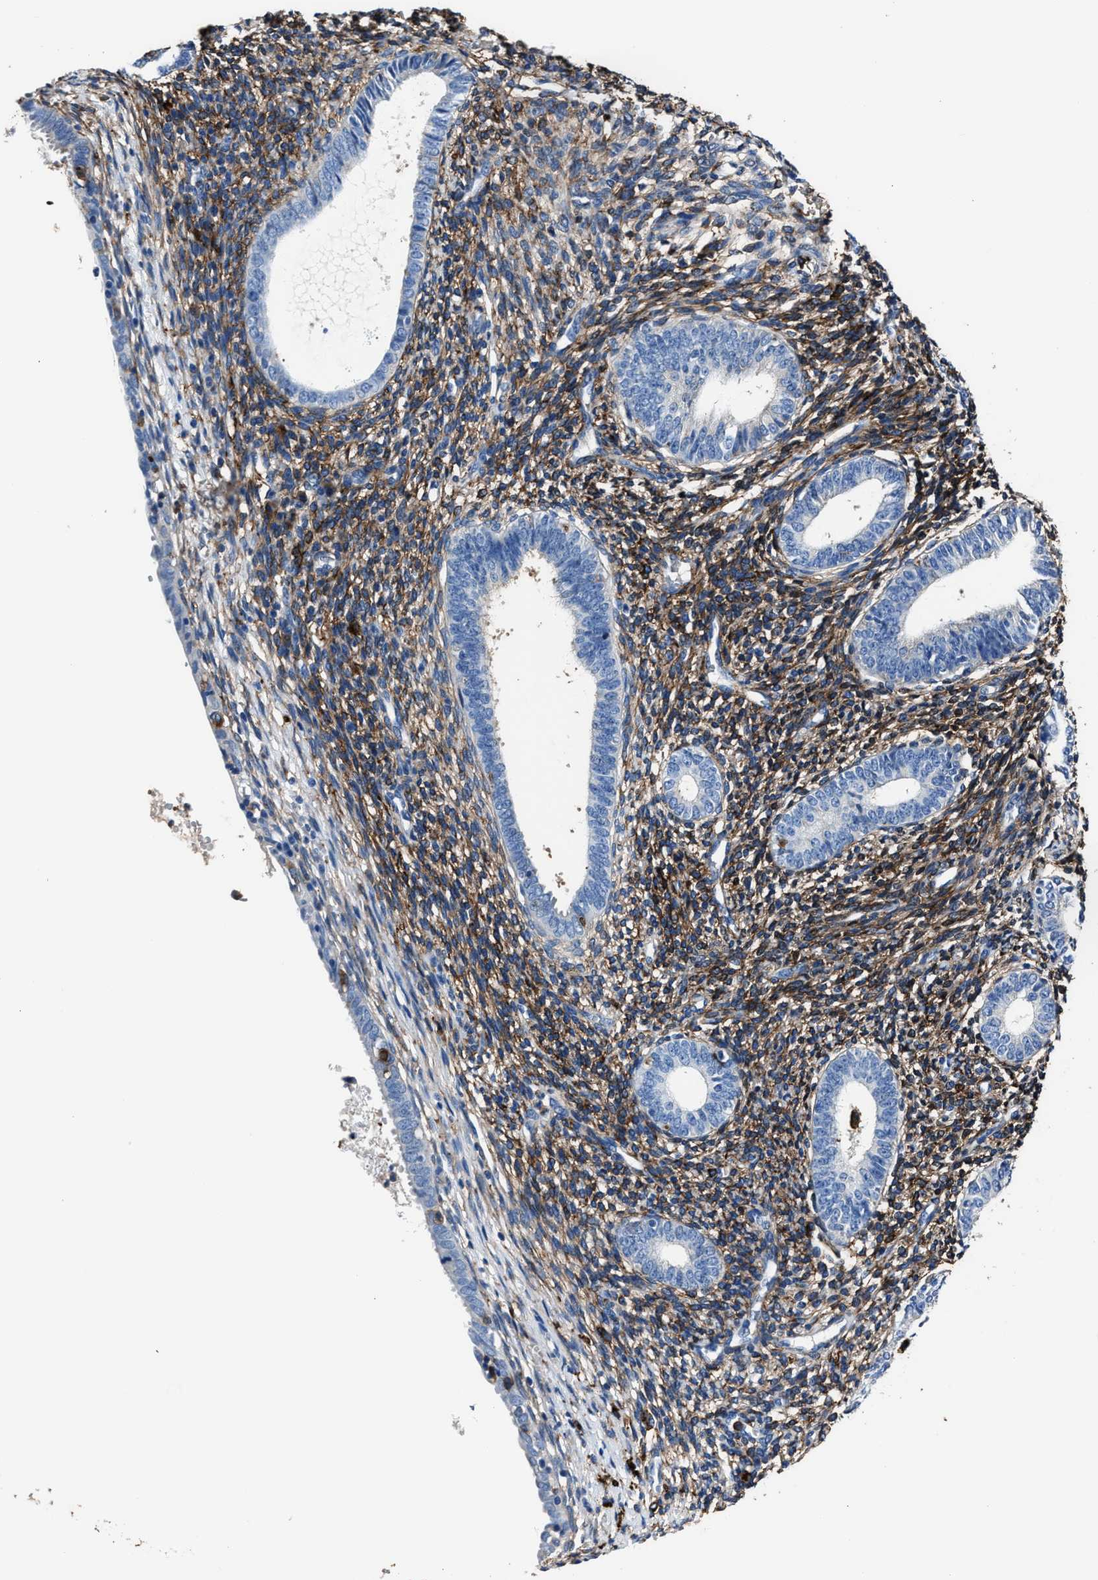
{"staining": {"intensity": "moderate", "quantity": "25%-75%", "location": "cytoplasmic/membranous"}, "tissue": "endometrium", "cell_type": "Cells in endometrial stroma", "image_type": "normal", "snomed": [{"axis": "morphology", "description": "Normal tissue, NOS"}, {"axis": "morphology", "description": "Adenocarcinoma, NOS"}, {"axis": "topography", "description": "Endometrium"}], "caption": "Protein staining of normal endometrium displays moderate cytoplasmic/membranous expression in approximately 25%-75% of cells in endometrial stroma.", "gene": "FTL", "patient": {"sex": "female", "age": 57}}